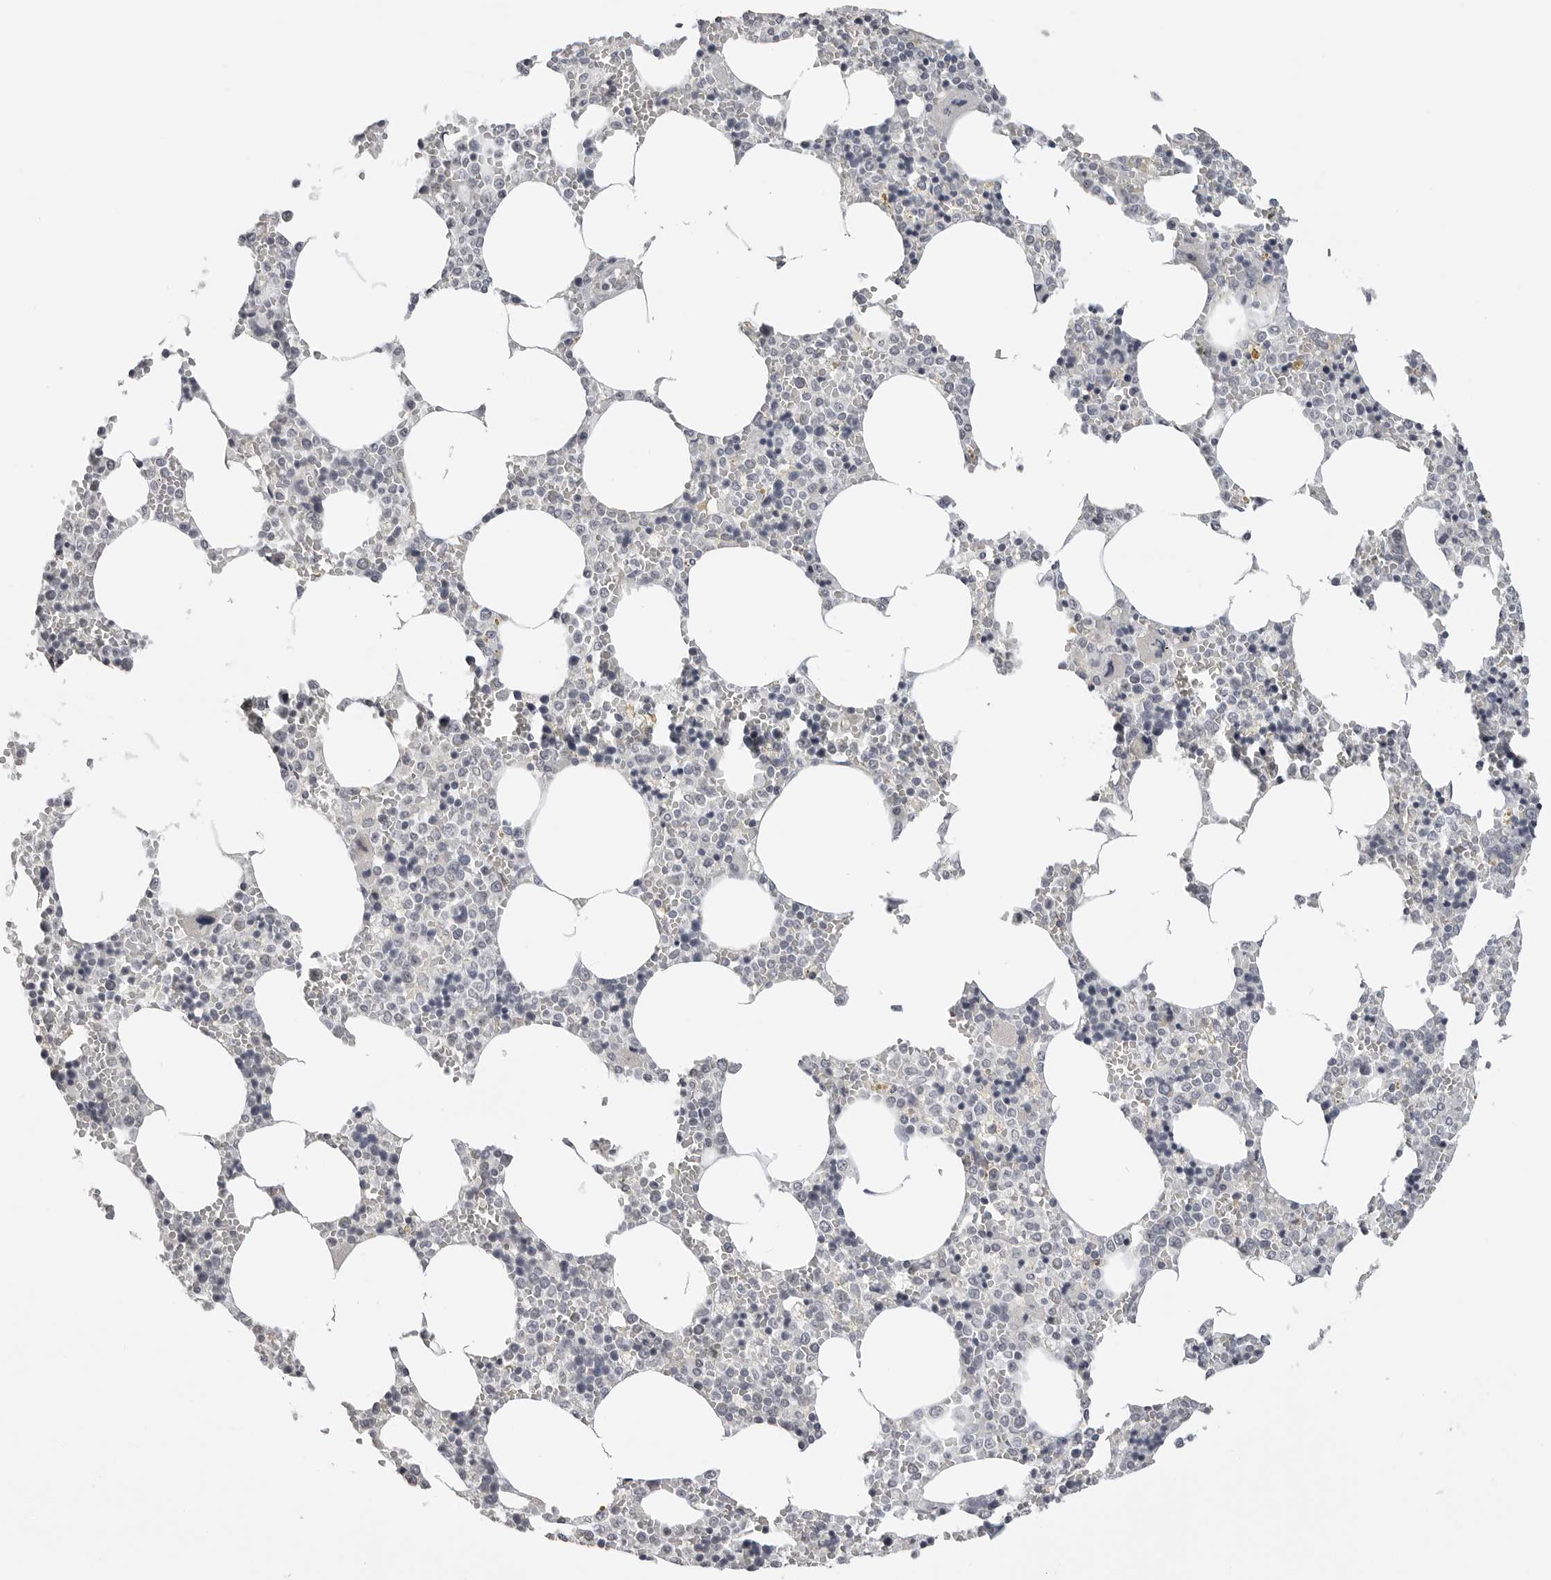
{"staining": {"intensity": "negative", "quantity": "none", "location": "none"}, "tissue": "bone marrow", "cell_type": "Hematopoietic cells", "image_type": "normal", "snomed": [{"axis": "morphology", "description": "Normal tissue, NOS"}, {"axis": "topography", "description": "Bone marrow"}], "caption": "Immunohistochemistry (IHC) of normal human bone marrow reveals no staining in hematopoietic cells. (DAB (3,3'-diaminobenzidine) IHC with hematoxylin counter stain).", "gene": "GPN2", "patient": {"sex": "male", "age": 70}}